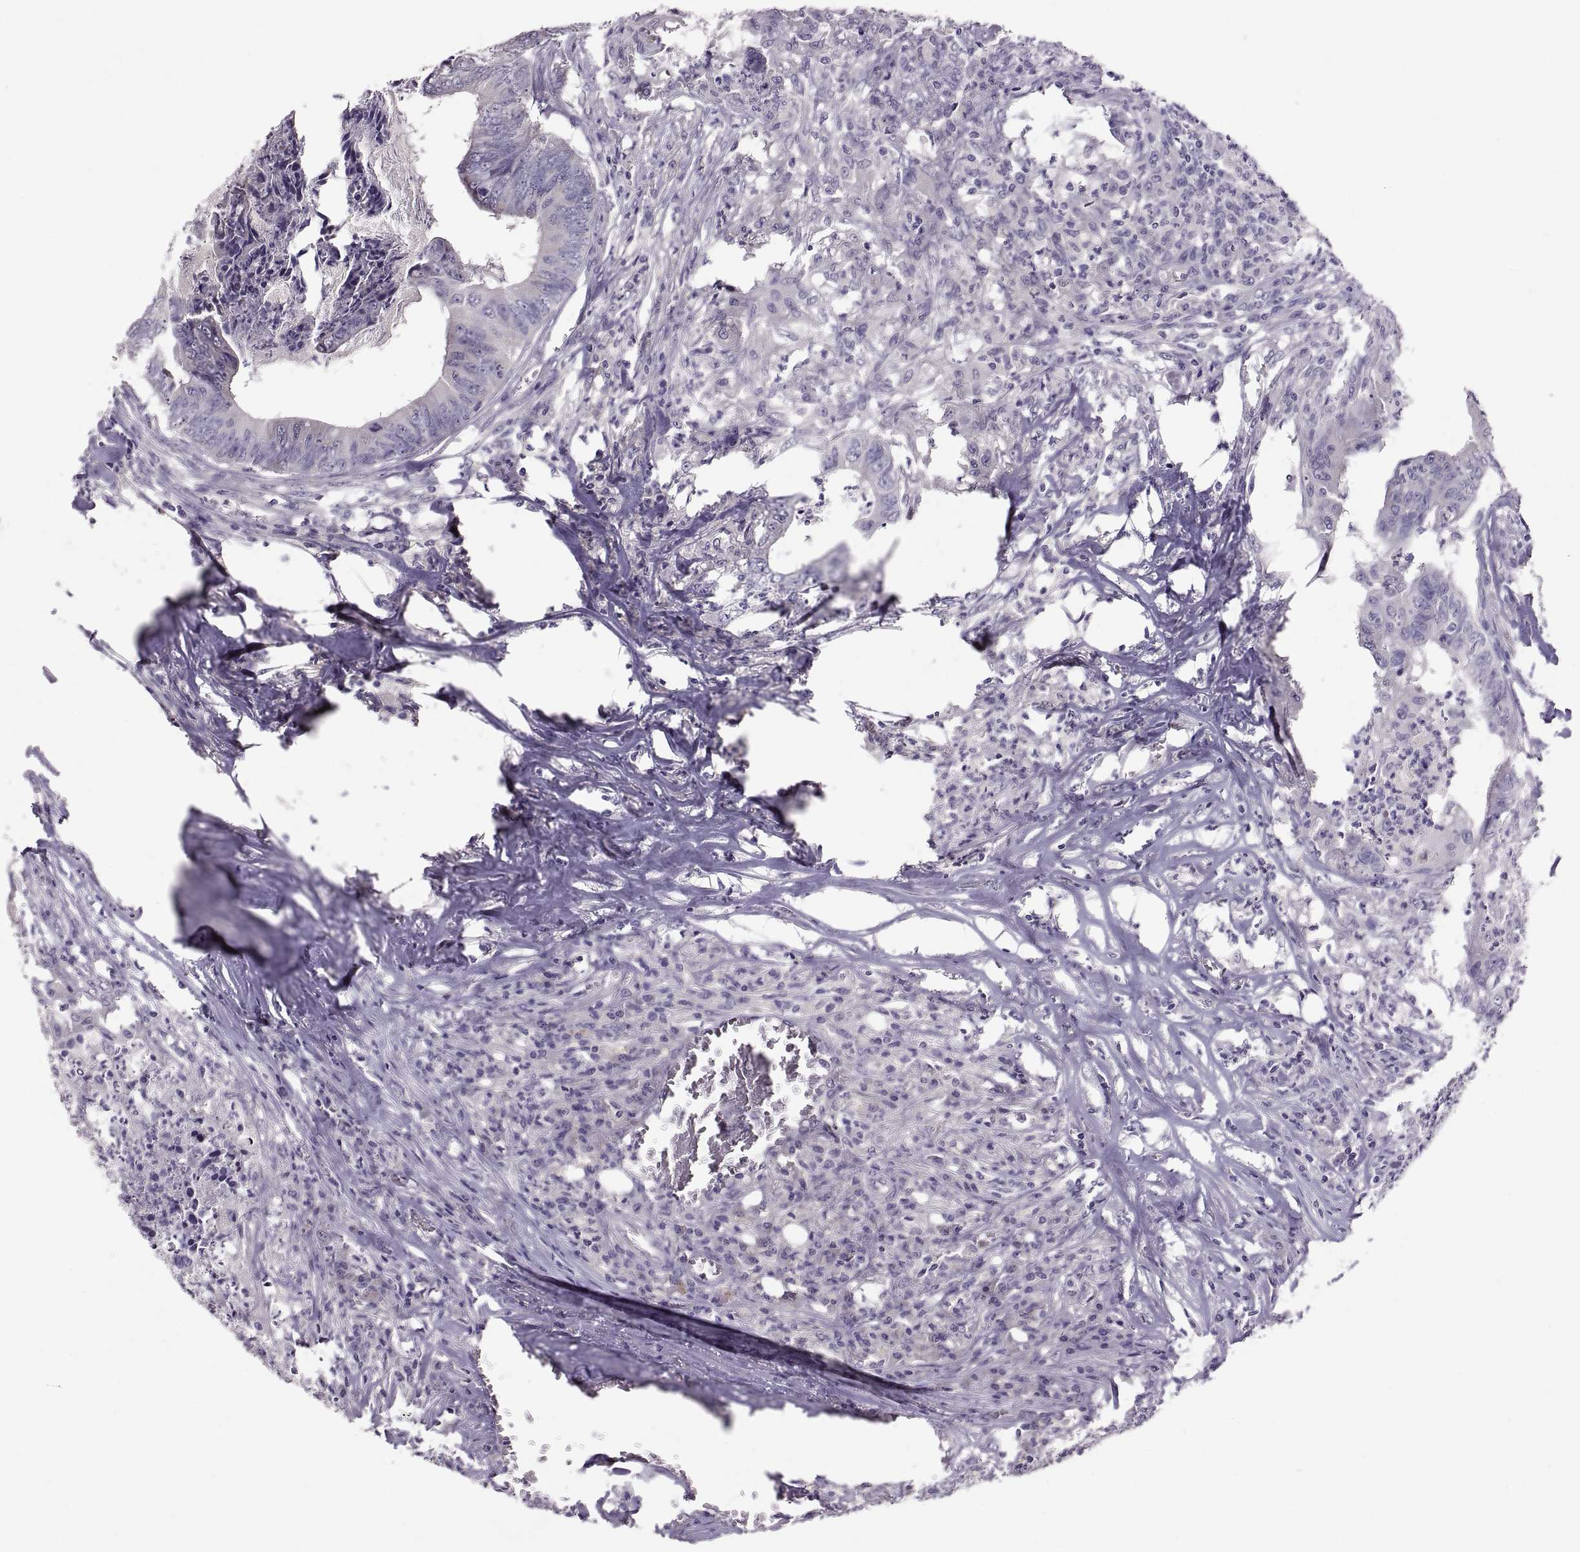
{"staining": {"intensity": "negative", "quantity": "none", "location": "none"}, "tissue": "colorectal cancer", "cell_type": "Tumor cells", "image_type": "cancer", "snomed": [{"axis": "morphology", "description": "Adenocarcinoma, NOS"}, {"axis": "topography", "description": "Colon"}], "caption": "Histopathology image shows no protein positivity in tumor cells of colorectal cancer tissue. (DAB immunohistochemistry visualized using brightfield microscopy, high magnification).", "gene": "TBX19", "patient": {"sex": "male", "age": 84}}